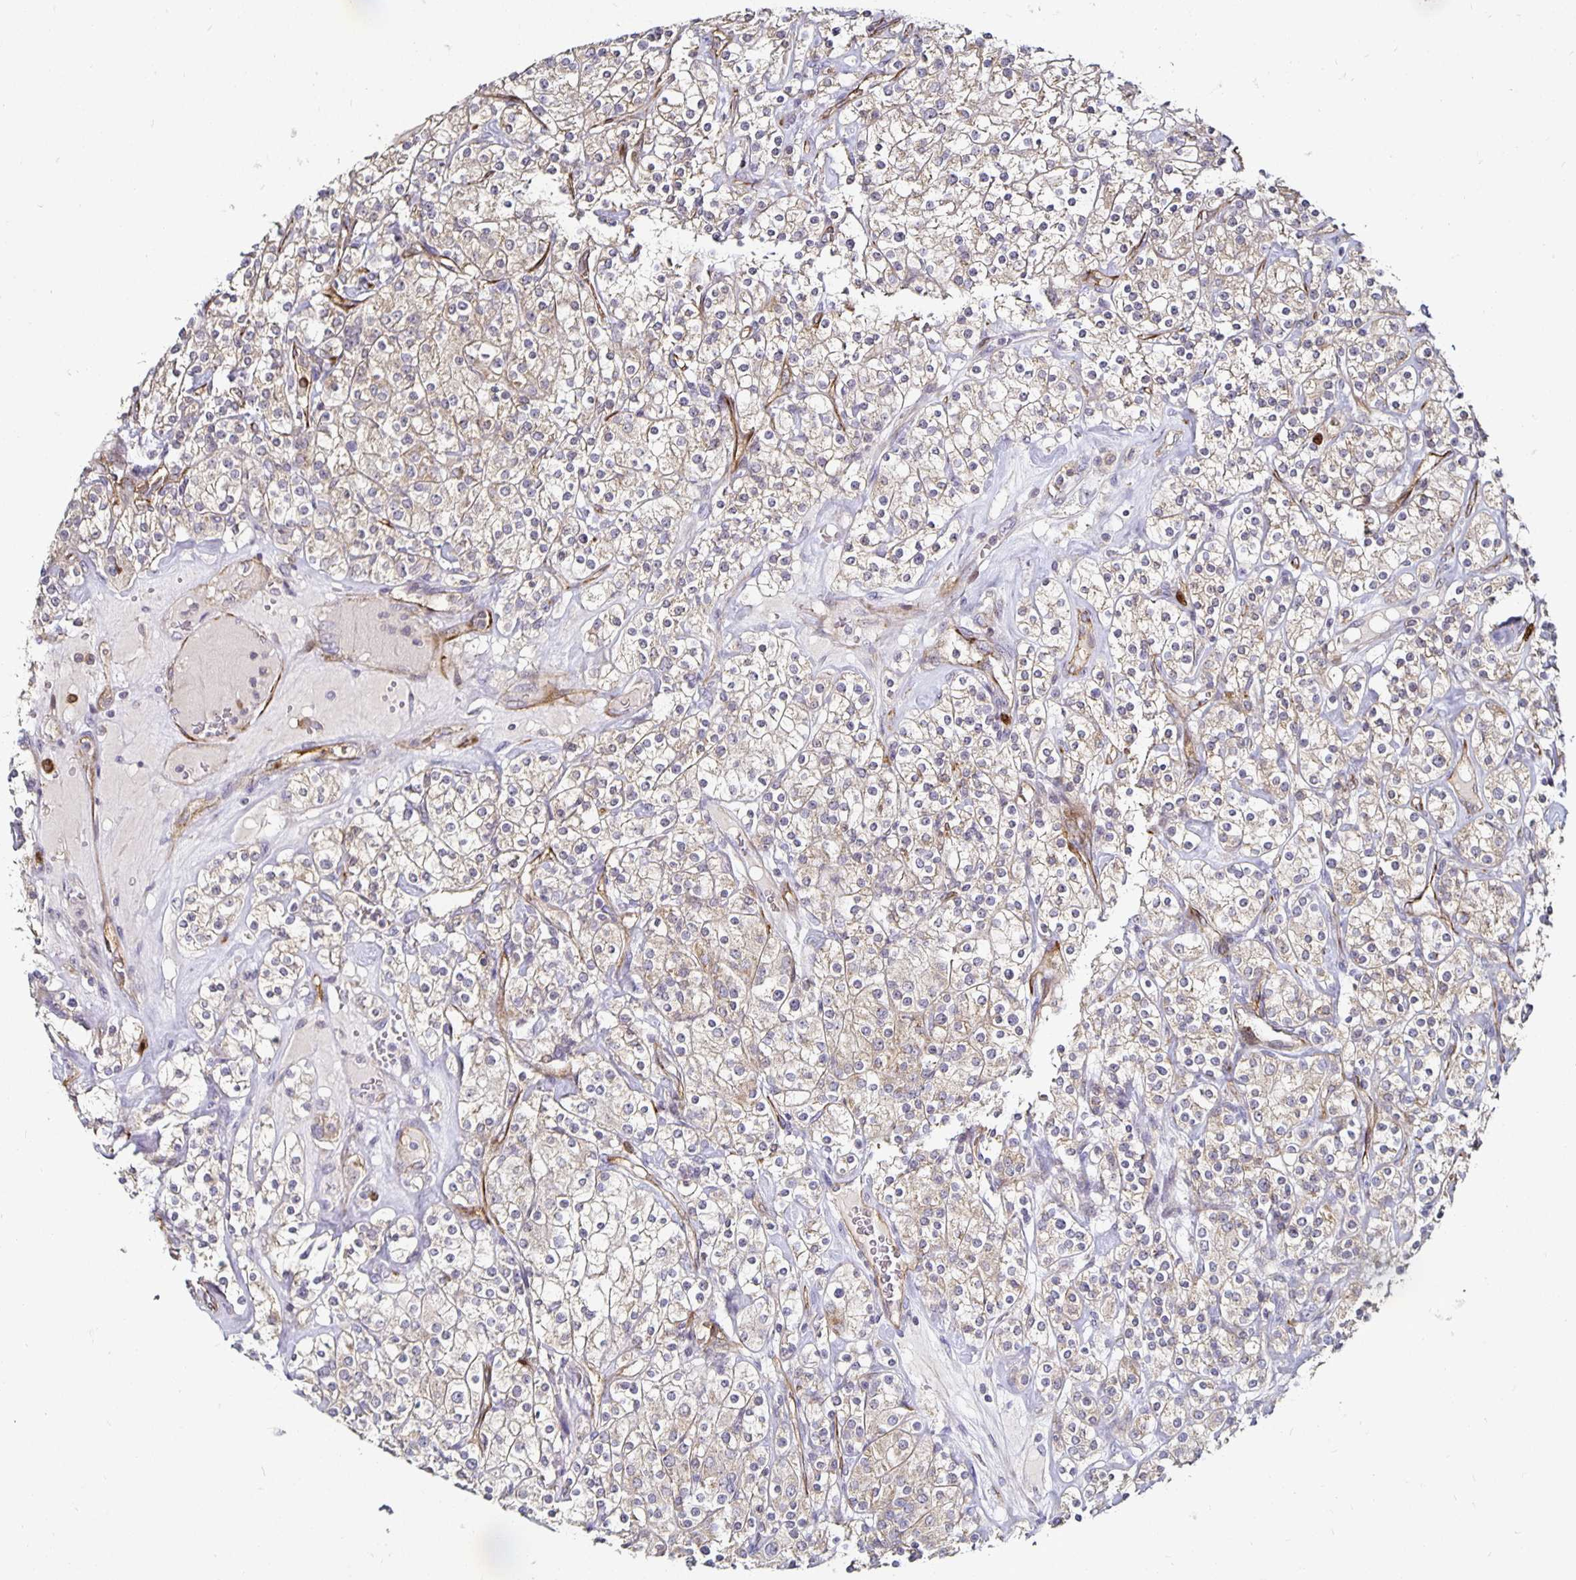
{"staining": {"intensity": "weak", "quantity": ">75%", "location": "cytoplasmic/membranous"}, "tissue": "renal cancer", "cell_type": "Tumor cells", "image_type": "cancer", "snomed": [{"axis": "morphology", "description": "Adenocarcinoma, NOS"}, {"axis": "topography", "description": "Kidney"}], "caption": "There is low levels of weak cytoplasmic/membranous positivity in tumor cells of adenocarcinoma (renal), as demonstrated by immunohistochemical staining (brown color).", "gene": "ANLN", "patient": {"sex": "male", "age": 77}}